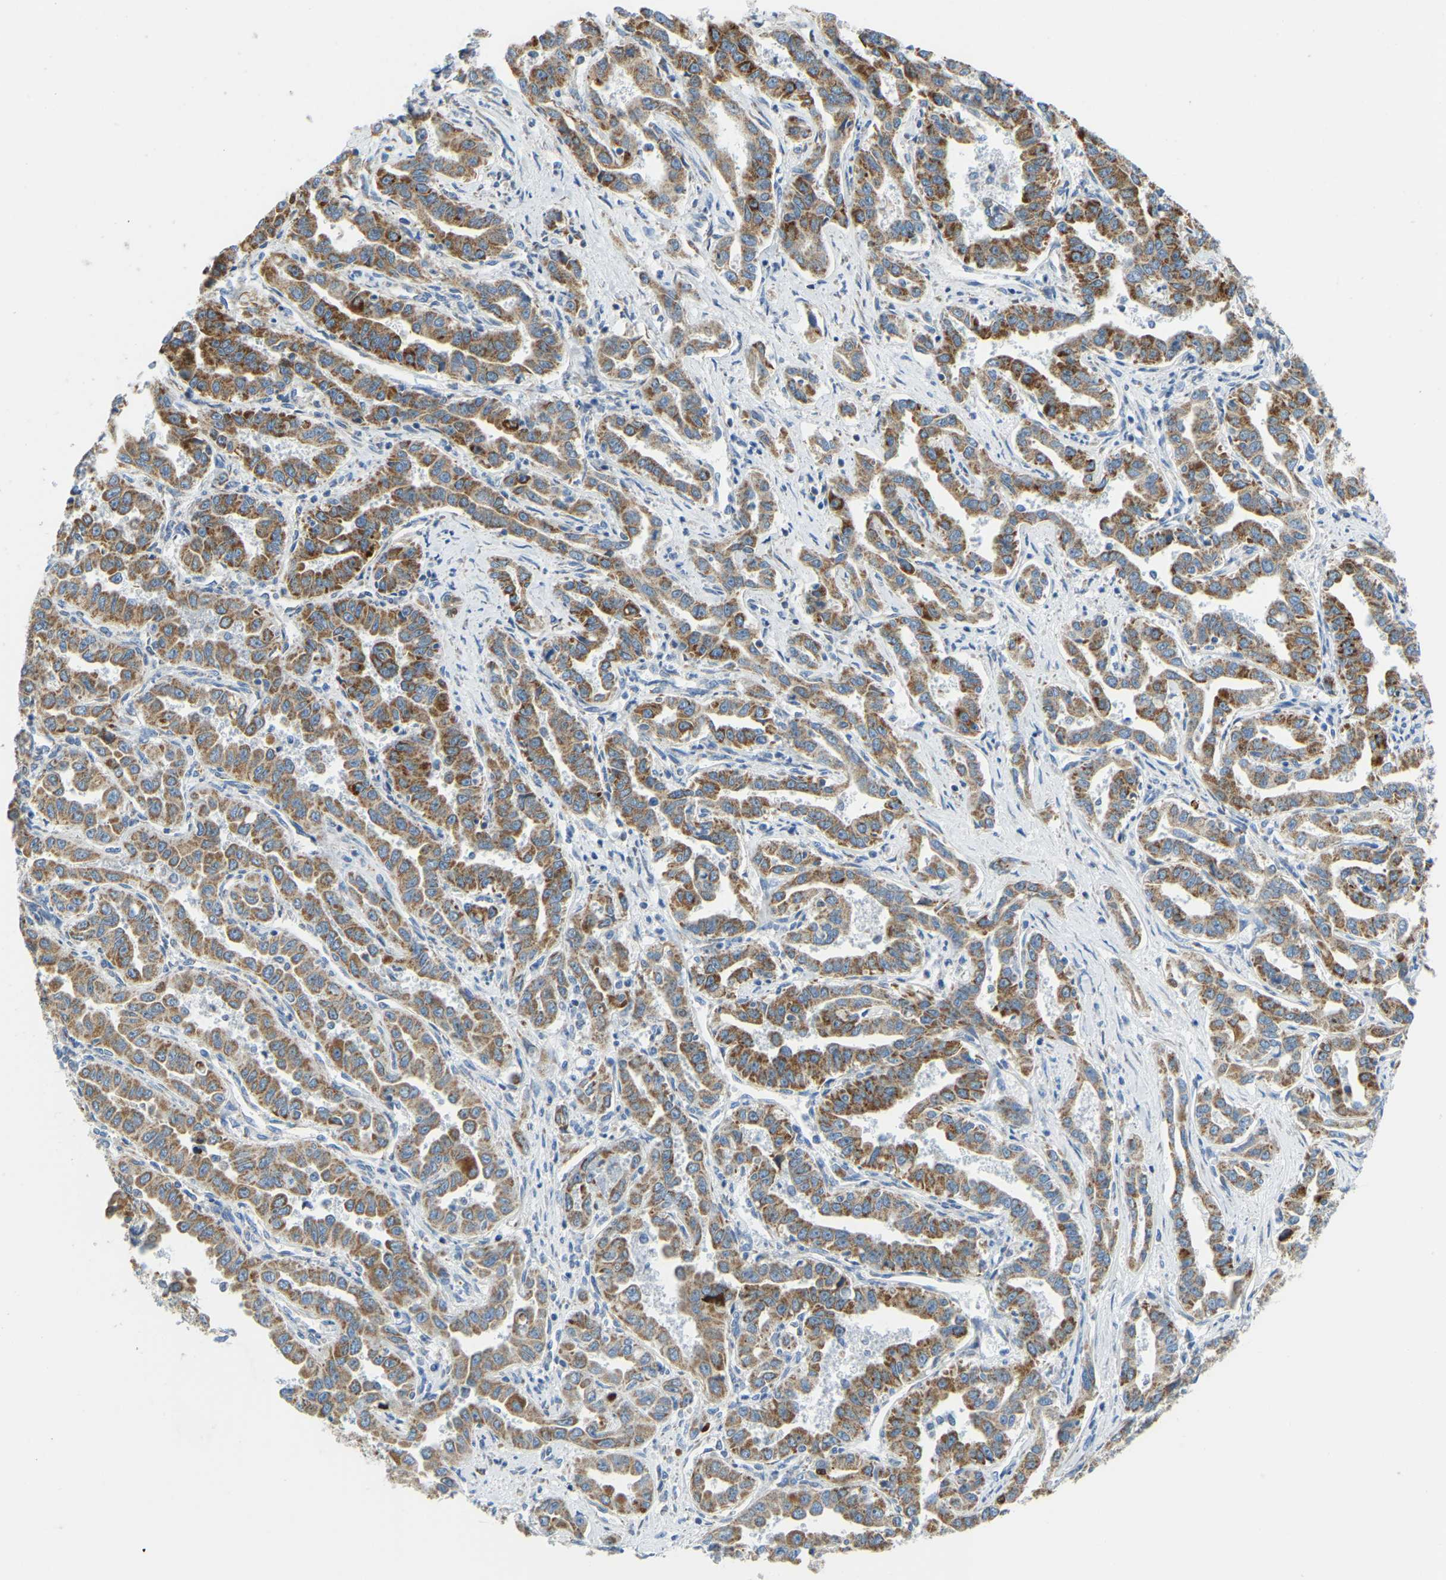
{"staining": {"intensity": "strong", "quantity": ">75%", "location": "cytoplasmic/membranous"}, "tissue": "liver cancer", "cell_type": "Tumor cells", "image_type": "cancer", "snomed": [{"axis": "morphology", "description": "Cholangiocarcinoma"}, {"axis": "topography", "description": "Liver"}], "caption": "Liver cancer (cholangiocarcinoma) stained for a protein (brown) exhibits strong cytoplasmic/membranous positive expression in approximately >75% of tumor cells.", "gene": "GDA", "patient": {"sex": "male", "age": 59}}